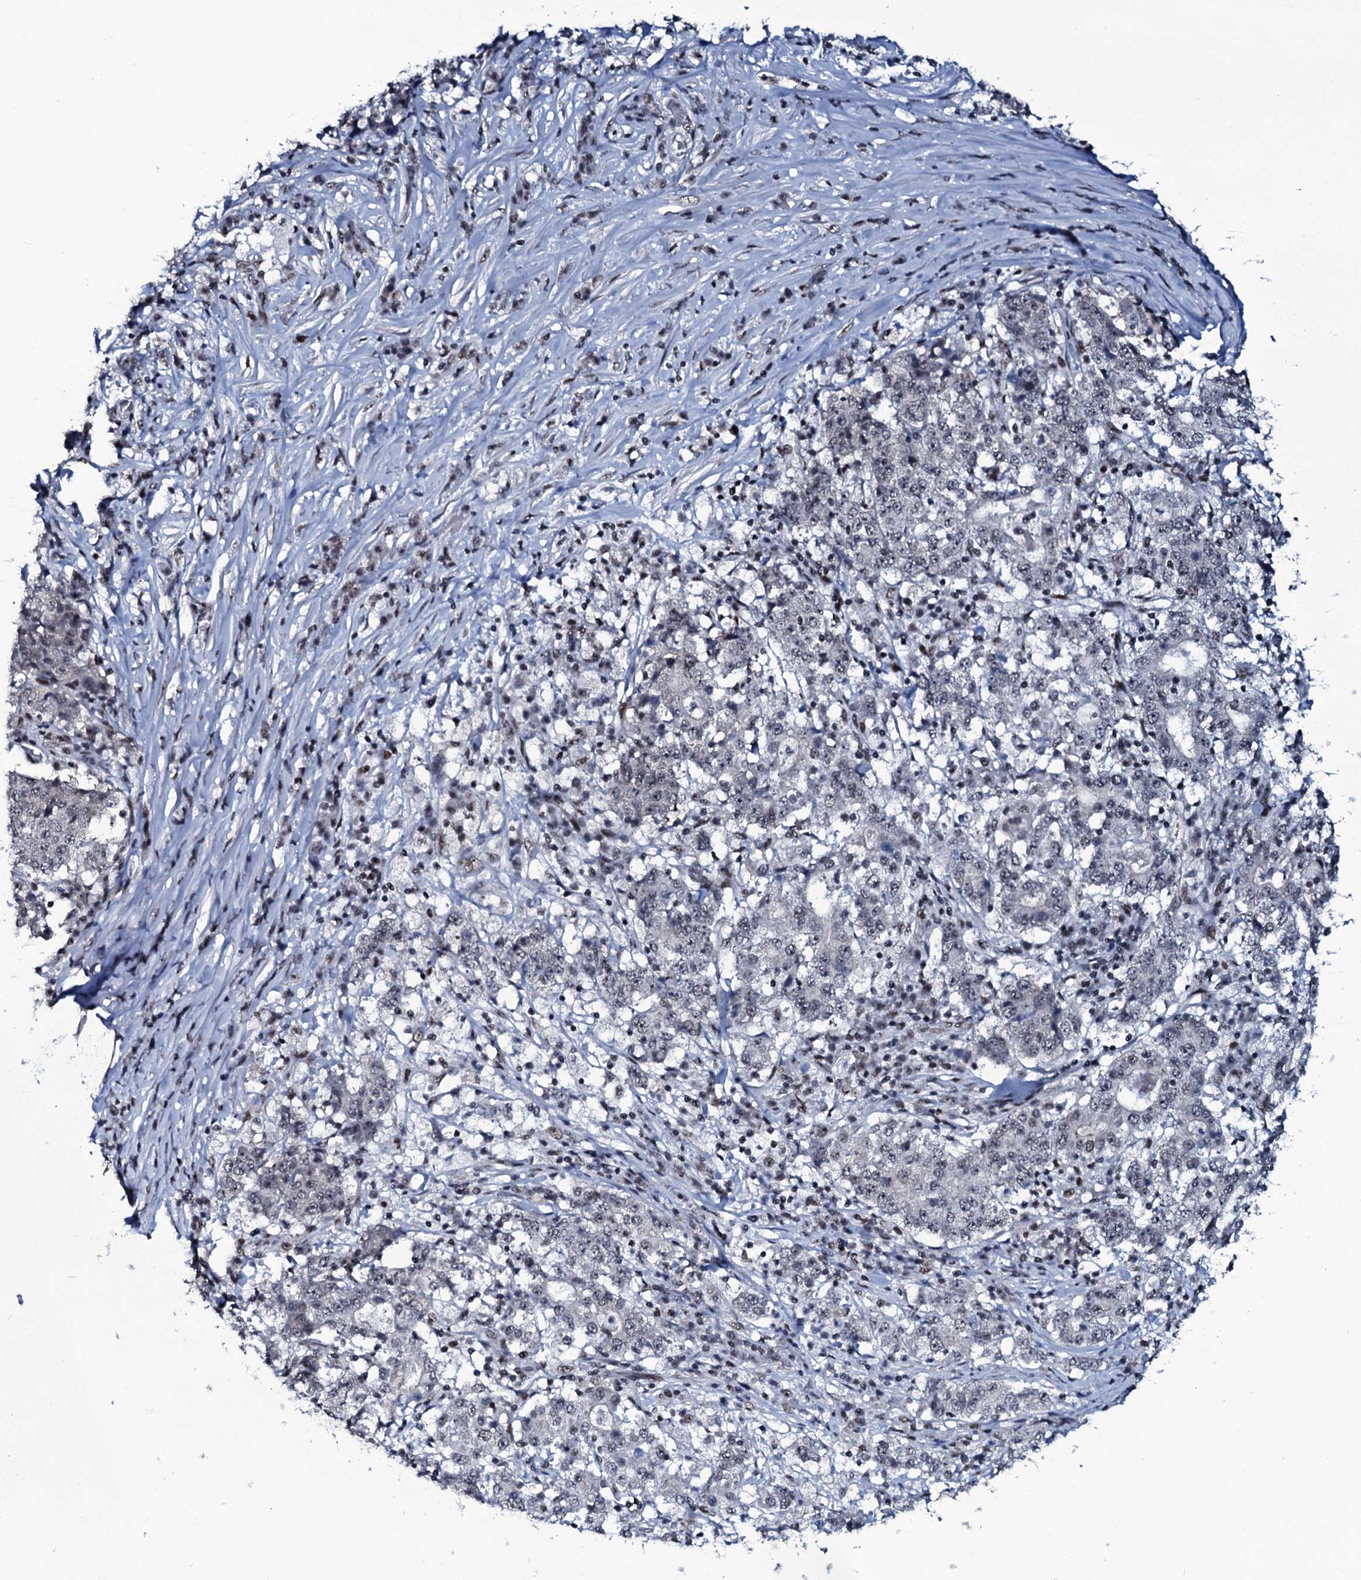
{"staining": {"intensity": "negative", "quantity": "none", "location": "none"}, "tissue": "stomach cancer", "cell_type": "Tumor cells", "image_type": "cancer", "snomed": [{"axis": "morphology", "description": "Adenocarcinoma, NOS"}, {"axis": "topography", "description": "Stomach"}], "caption": "Tumor cells are negative for protein expression in human stomach cancer (adenocarcinoma).", "gene": "ZMIZ2", "patient": {"sex": "male", "age": 59}}